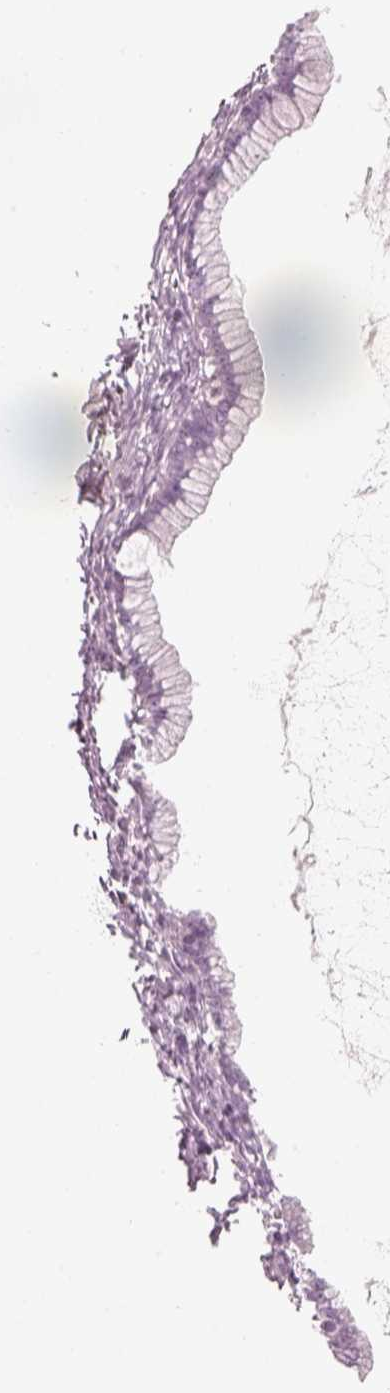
{"staining": {"intensity": "negative", "quantity": "none", "location": "none"}, "tissue": "ovarian cancer", "cell_type": "Tumor cells", "image_type": "cancer", "snomed": [{"axis": "morphology", "description": "Cystadenocarcinoma, mucinous, NOS"}, {"axis": "topography", "description": "Ovary"}], "caption": "Ovarian cancer (mucinous cystadenocarcinoma) stained for a protein using IHC reveals no positivity tumor cells.", "gene": "GAS2L2", "patient": {"sex": "female", "age": 41}}